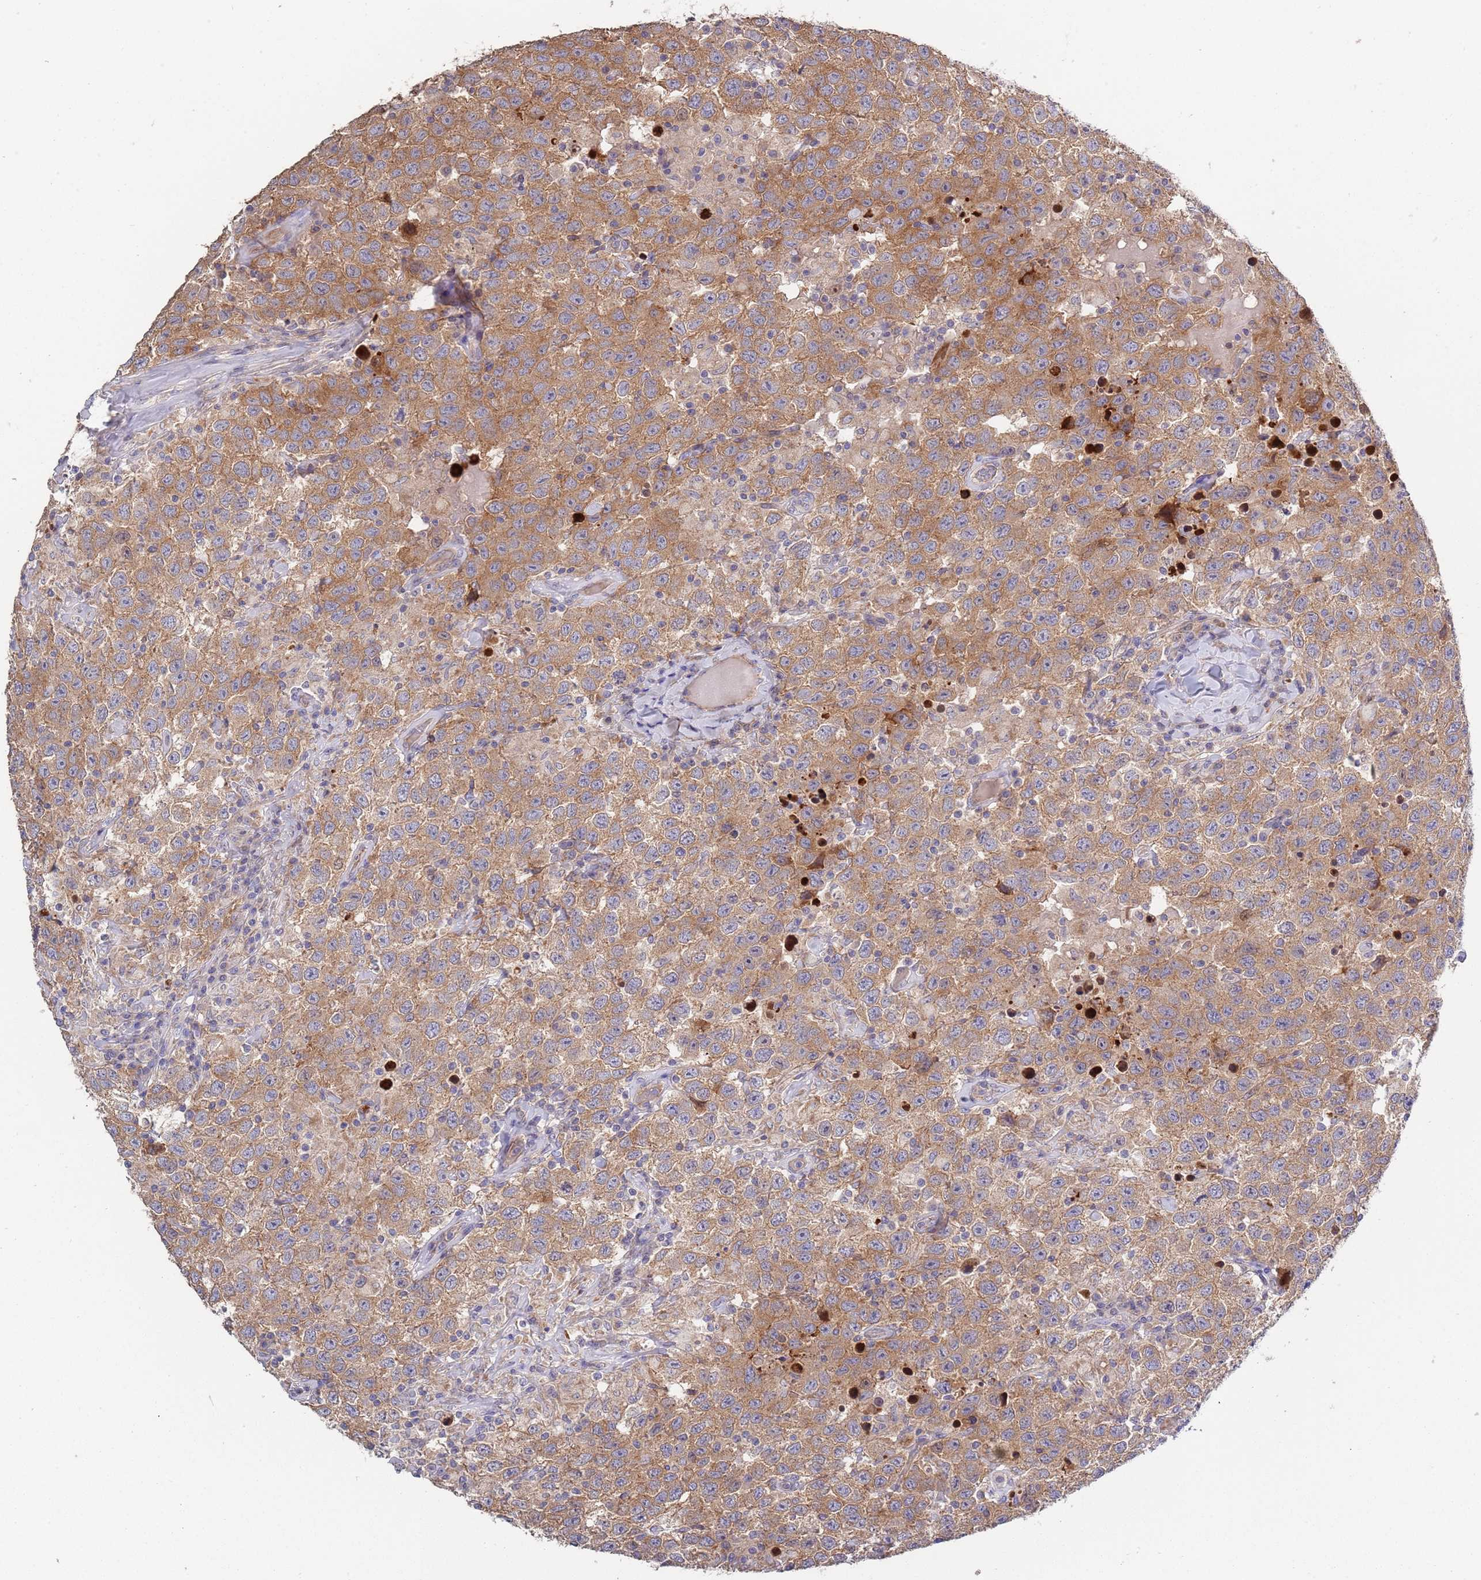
{"staining": {"intensity": "moderate", "quantity": ">75%", "location": "cytoplasmic/membranous"}, "tissue": "testis cancer", "cell_type": "Tumor cells", "image_type": "cancer", "snomed": [{"axis": "morphology", "description": "Seminoma, NOS"}, {"axis": "topography", "description": "Testis"}], "caption": "Immunohistochemistry (IHC) (DAB) staining of human testis seminoma displays moderate cytoplasmic/membranous protein expression in about >75% of tumor cells.", "gene": "ABCC10", "patient": {"sex": "male", "age": 41}}